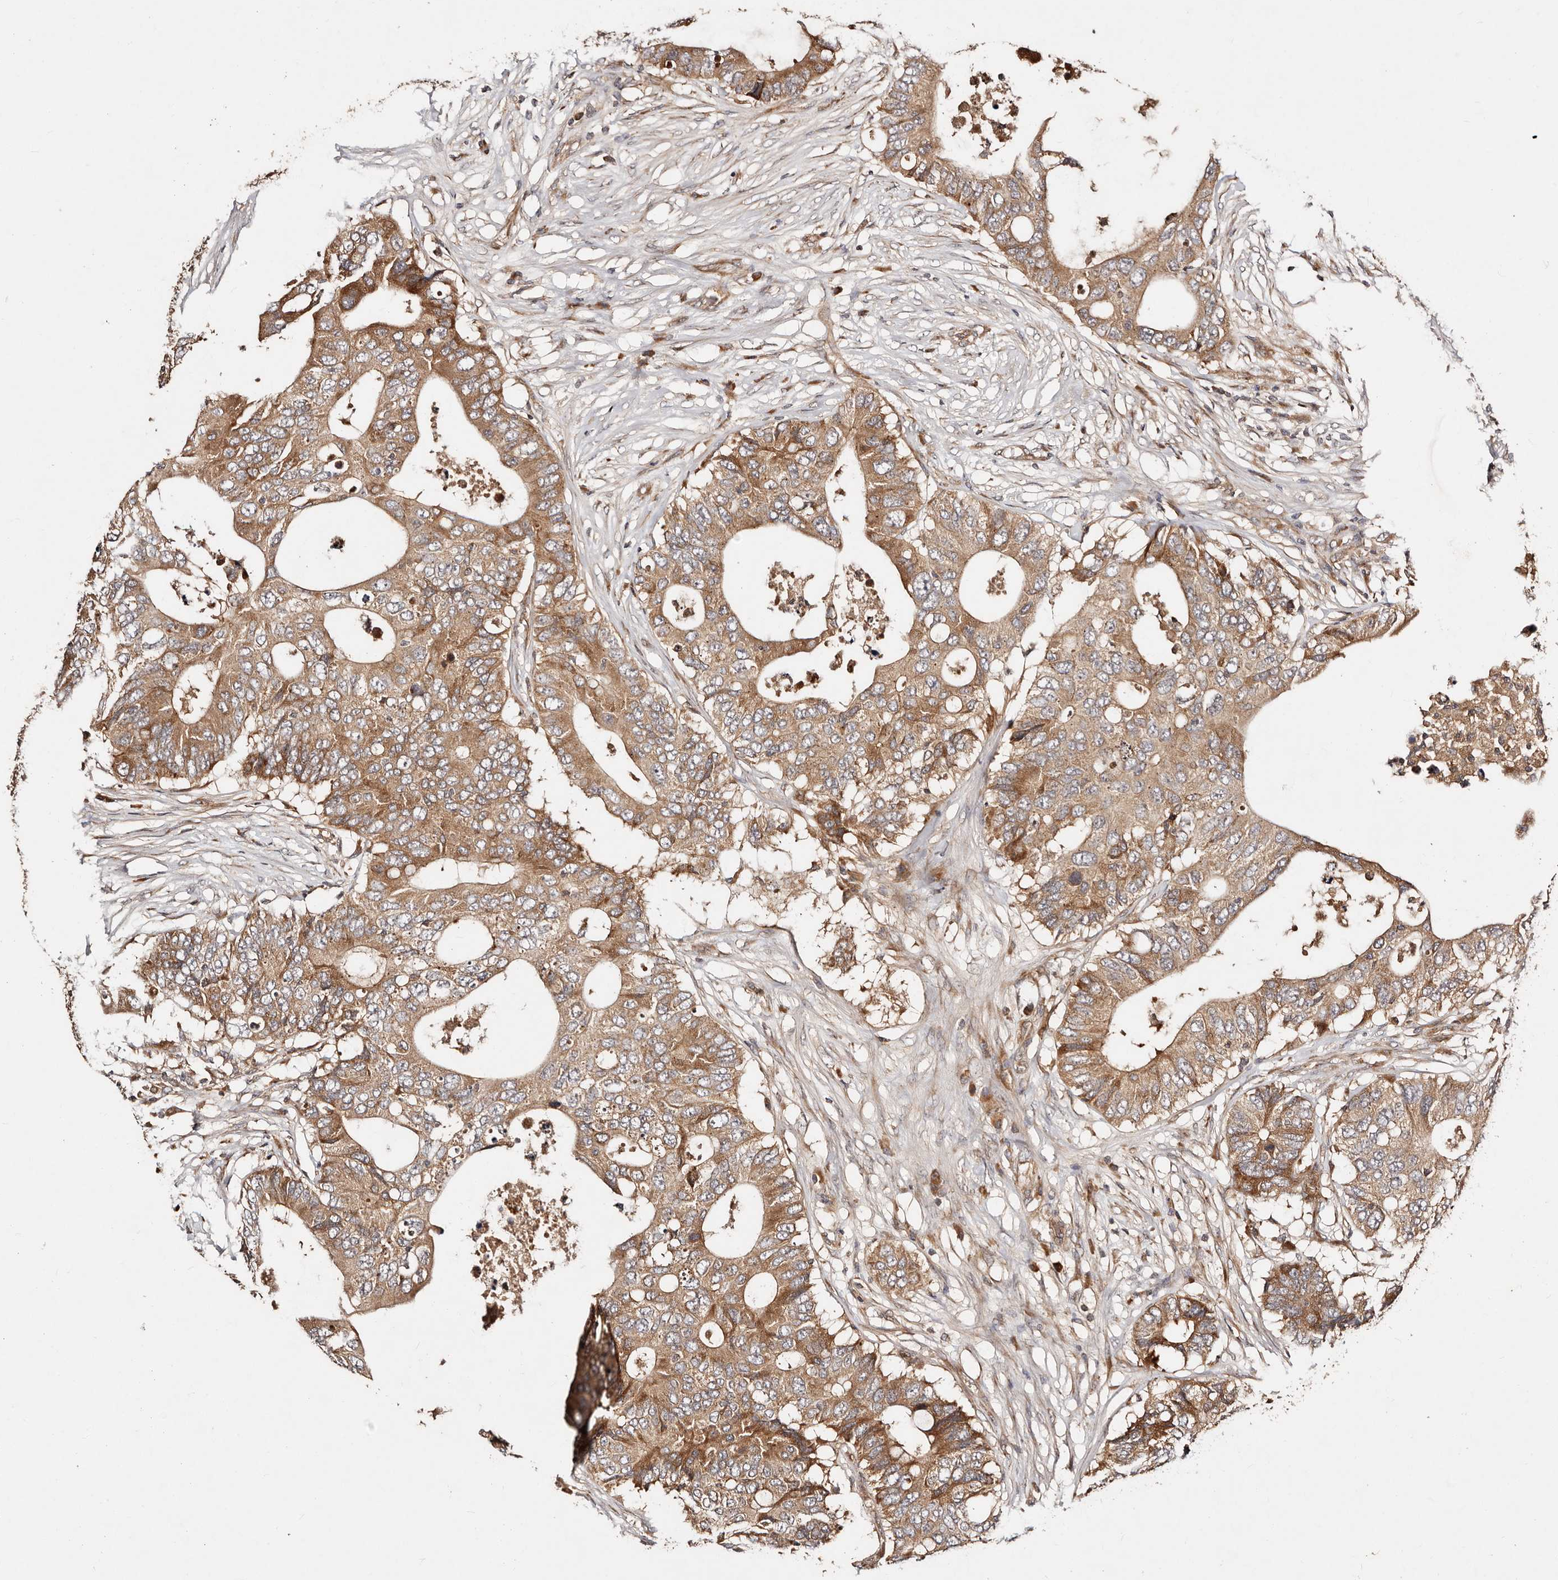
{"staining": {"intensity": "moderate", "quantity": ">75%", "location": "cytoplasmic/membranous"}, "tissue": "colorectal cancer", "cell_type": "Tumor cells", "image_type": "cancer", "snomed": [{"axis": "morphology", "description": "Adenocarcinoma, NOS"}, {"axis": "topography", "description": "Colon"}], "caption": "Immunohistochemistry of human colorectal cancer (adenocarcinoma) exhibits medium levels of moderate cytoplasmic/membranous positivity in about >75% of tumor cells. (DAB IHC, brown staining for protein, blue staining for nuclei).", "gene": "DENND11", "patient": {"sex": "male", "age": 71}}